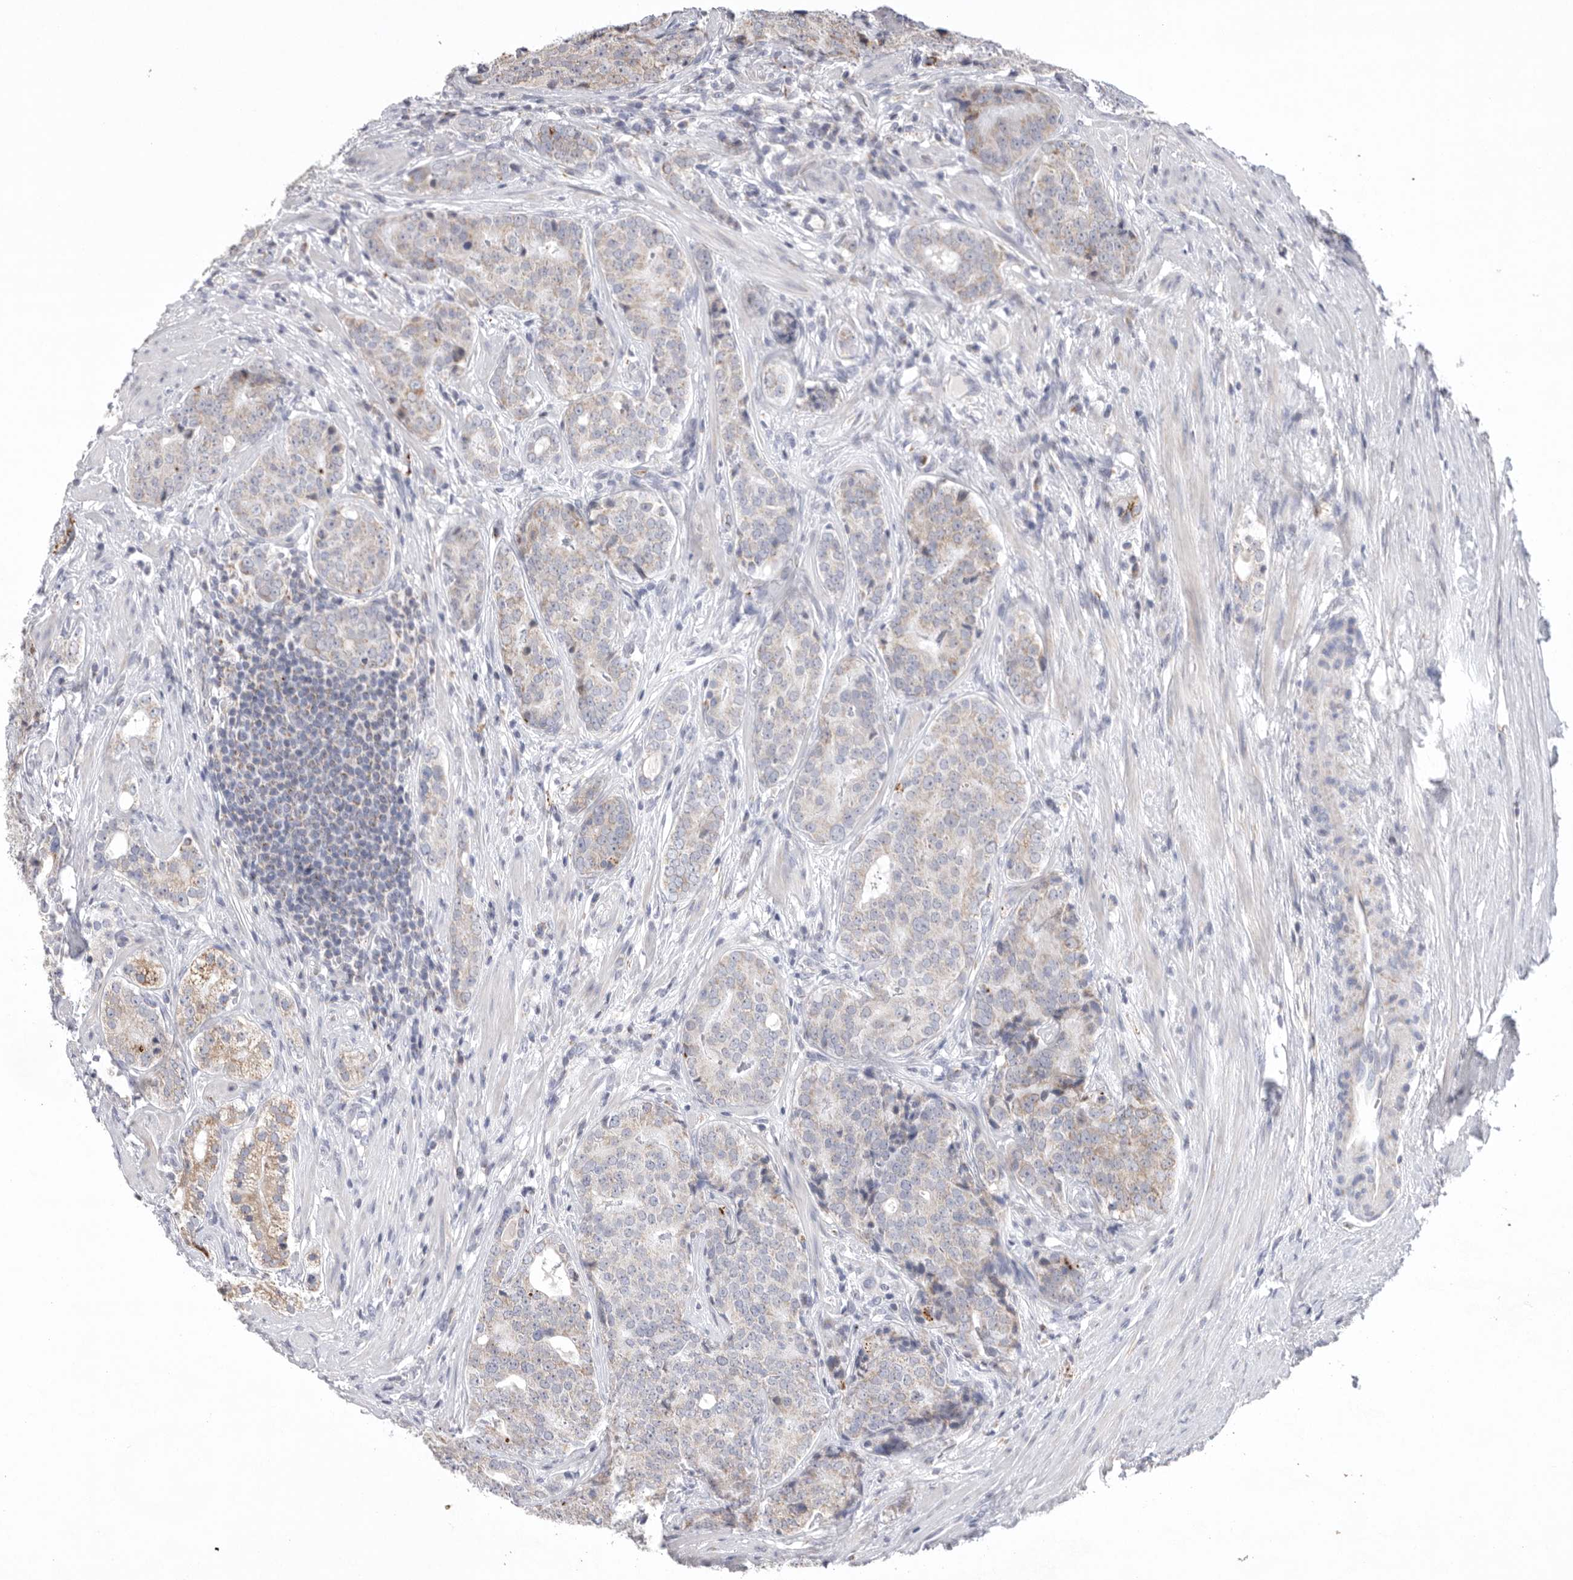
{"staining": {"intensity": "weak", "quantity": "<25%", "location": "cytoplasmic/membranous"}, "tissue": "prostate cancer", "cell_type": "Tumor cells", "image_type": "cancer", "snomed": [{"axis": "morphology", "description": "Adenocarcinoma, High grade"}, {"axis": "topography", "description": "Prostate"}], "caption": "DAB (3,3'-diaminobenzidine) immunohistochemical staining of adenocarcinoma (high-grade) (prostate) reveals no significant expression in tumor cells. (Immunohistochemistry (ihc), brightfield microscopy, high magnification).", "gene": "VDAC3", "patient": {"sex": "male", "age": 56}}